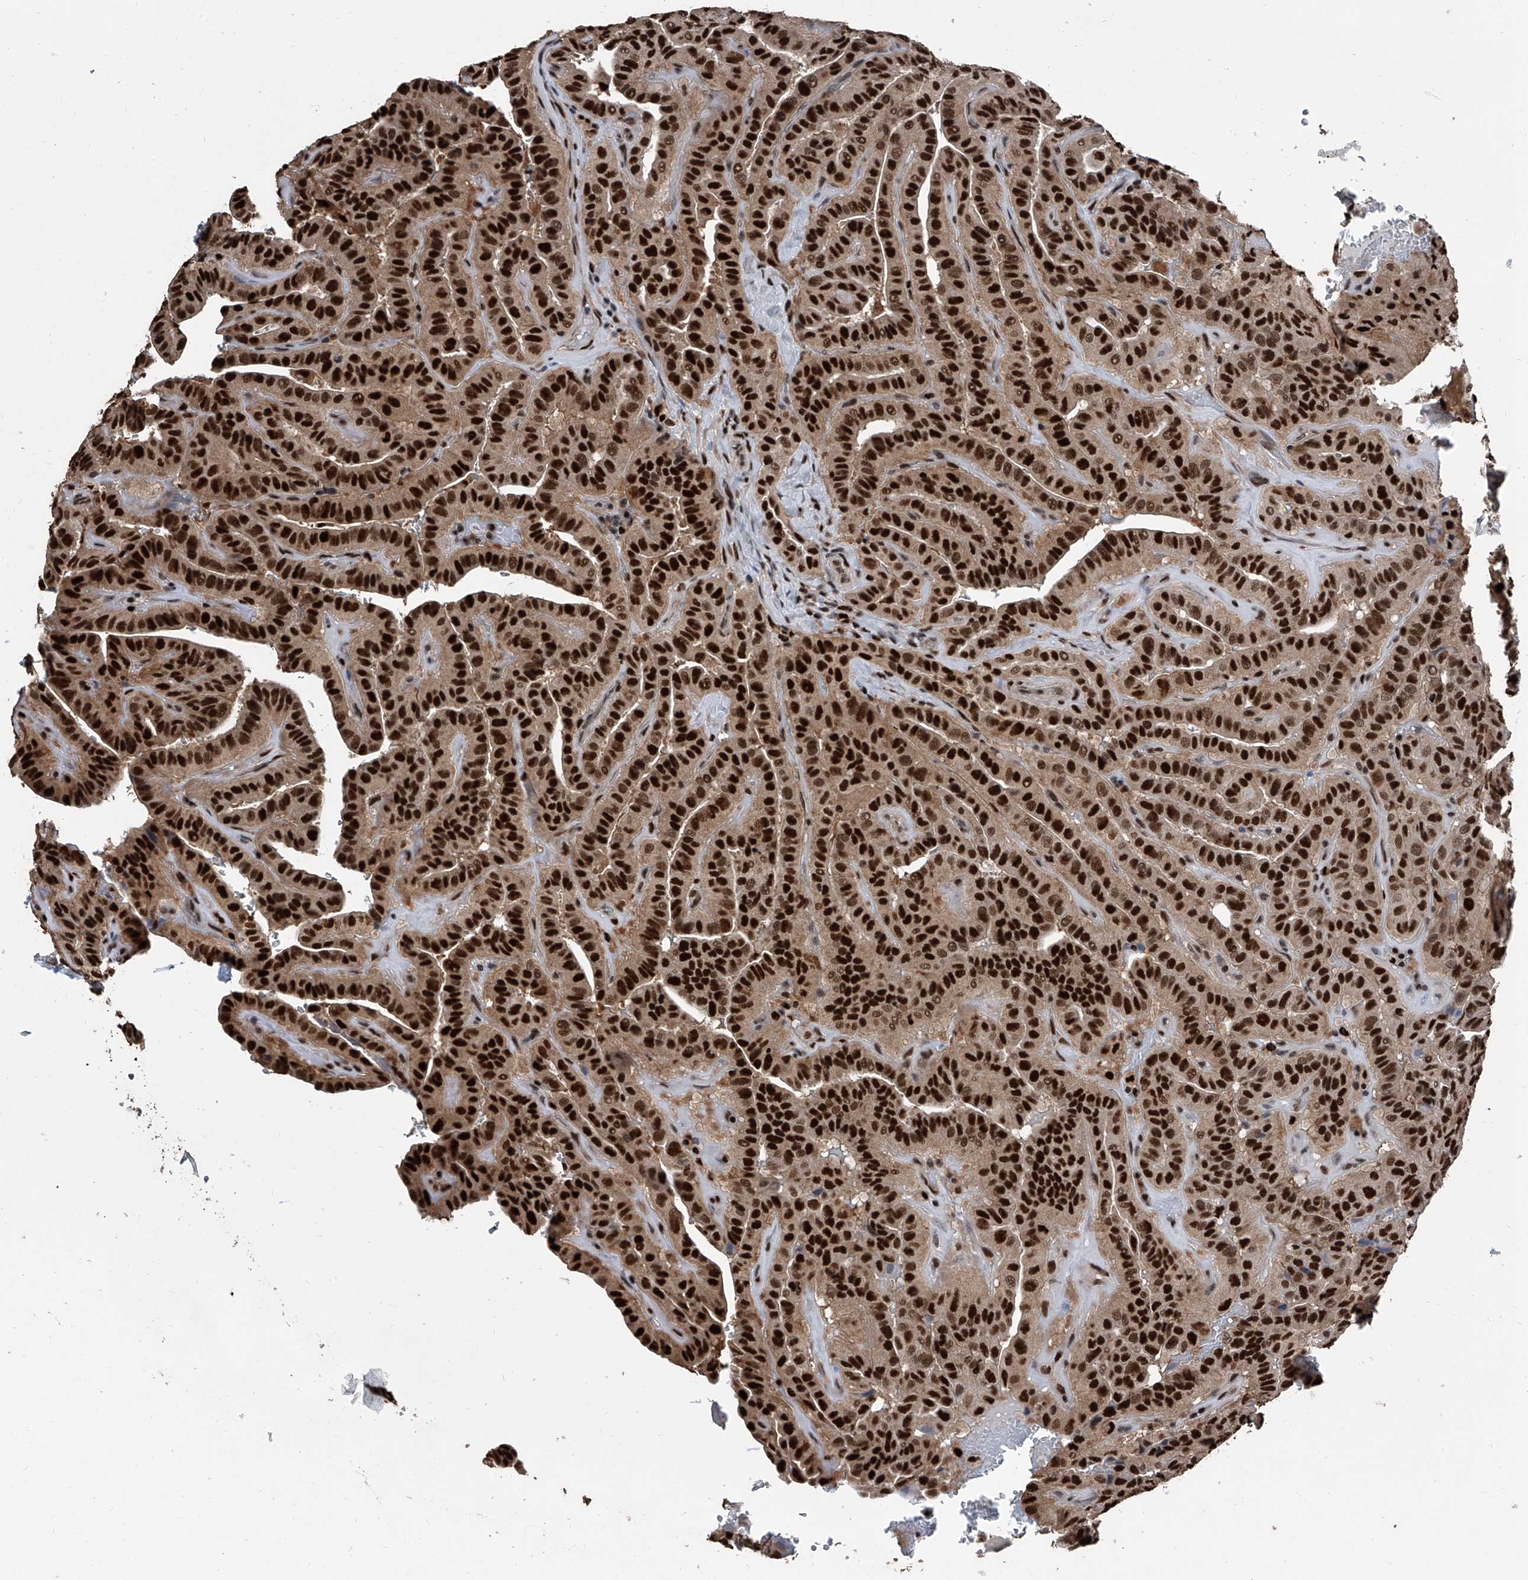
{"staining": {"intensity": "strong", "quantity": ">75%", "location": "nuclear"}, "tissue": "thyroid cancer", "cell_type": "Tumor cells", "image_type": "cancer", "snomed": [{"axis": "morphology", "description": "Papillary adenocarcinoma, NOS"}, {"axis": "topography", "description": "Thyroid gland"}], "caption": "Immunohistochemistry staining of papillary adenocarcinoma (thyroid), which reveals high levels of strong nuclear positivity in approximately >75% of tumor cells indicating strong nuclear protein positivity. The staining was performed using DAB (brown) for protein detection and nuclei were counterstained in hematoxylin (blue).", "gene": "FKBP5", "patient": {"sex": "male", "age": 77}}